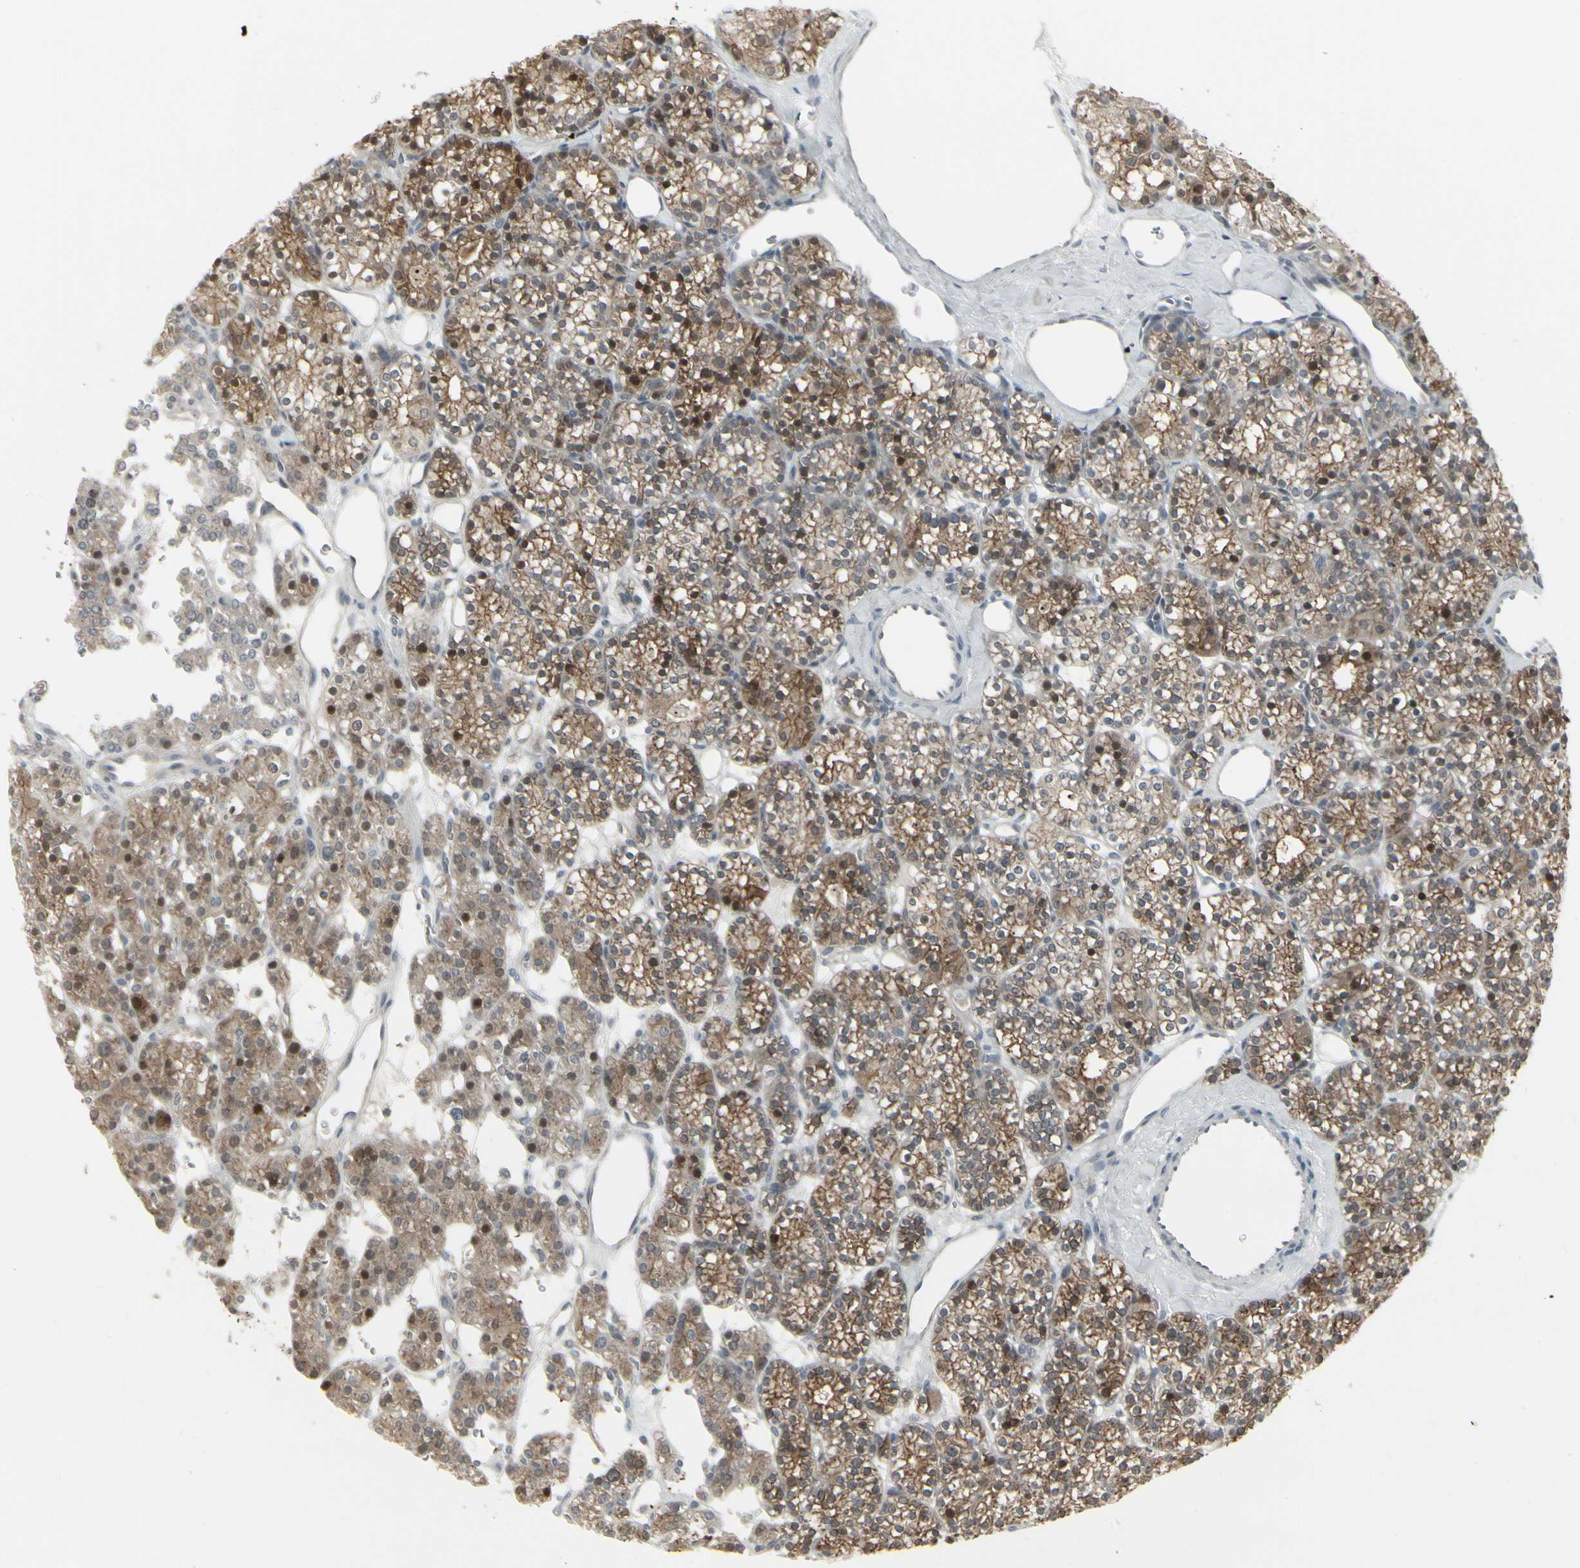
{"staining": {"intensity": "moderate", "quantity": ">75%", "location": "cytoplasmic/membranous,nuclear"}, "tissue": "parathyroid gland", "cell_type": "Glandular cells", "image_type": "normal", "snomed": [{"axis": "morphology", "description": "Normal tissue, NOS"}, {"axis": "topography", "description": "Parathyroid gland"}], "caption": "Immunohistochemistry (IHC) photomicrograph of normal human parathyroid gland stained for a protein (brown), which shows medium levels of moderate cytoplasmic/membranous,nuclear staining in about >75% of glandular cells.", "gene": "IGFBP6", "patient": {"sex": "female", "age": 64}}